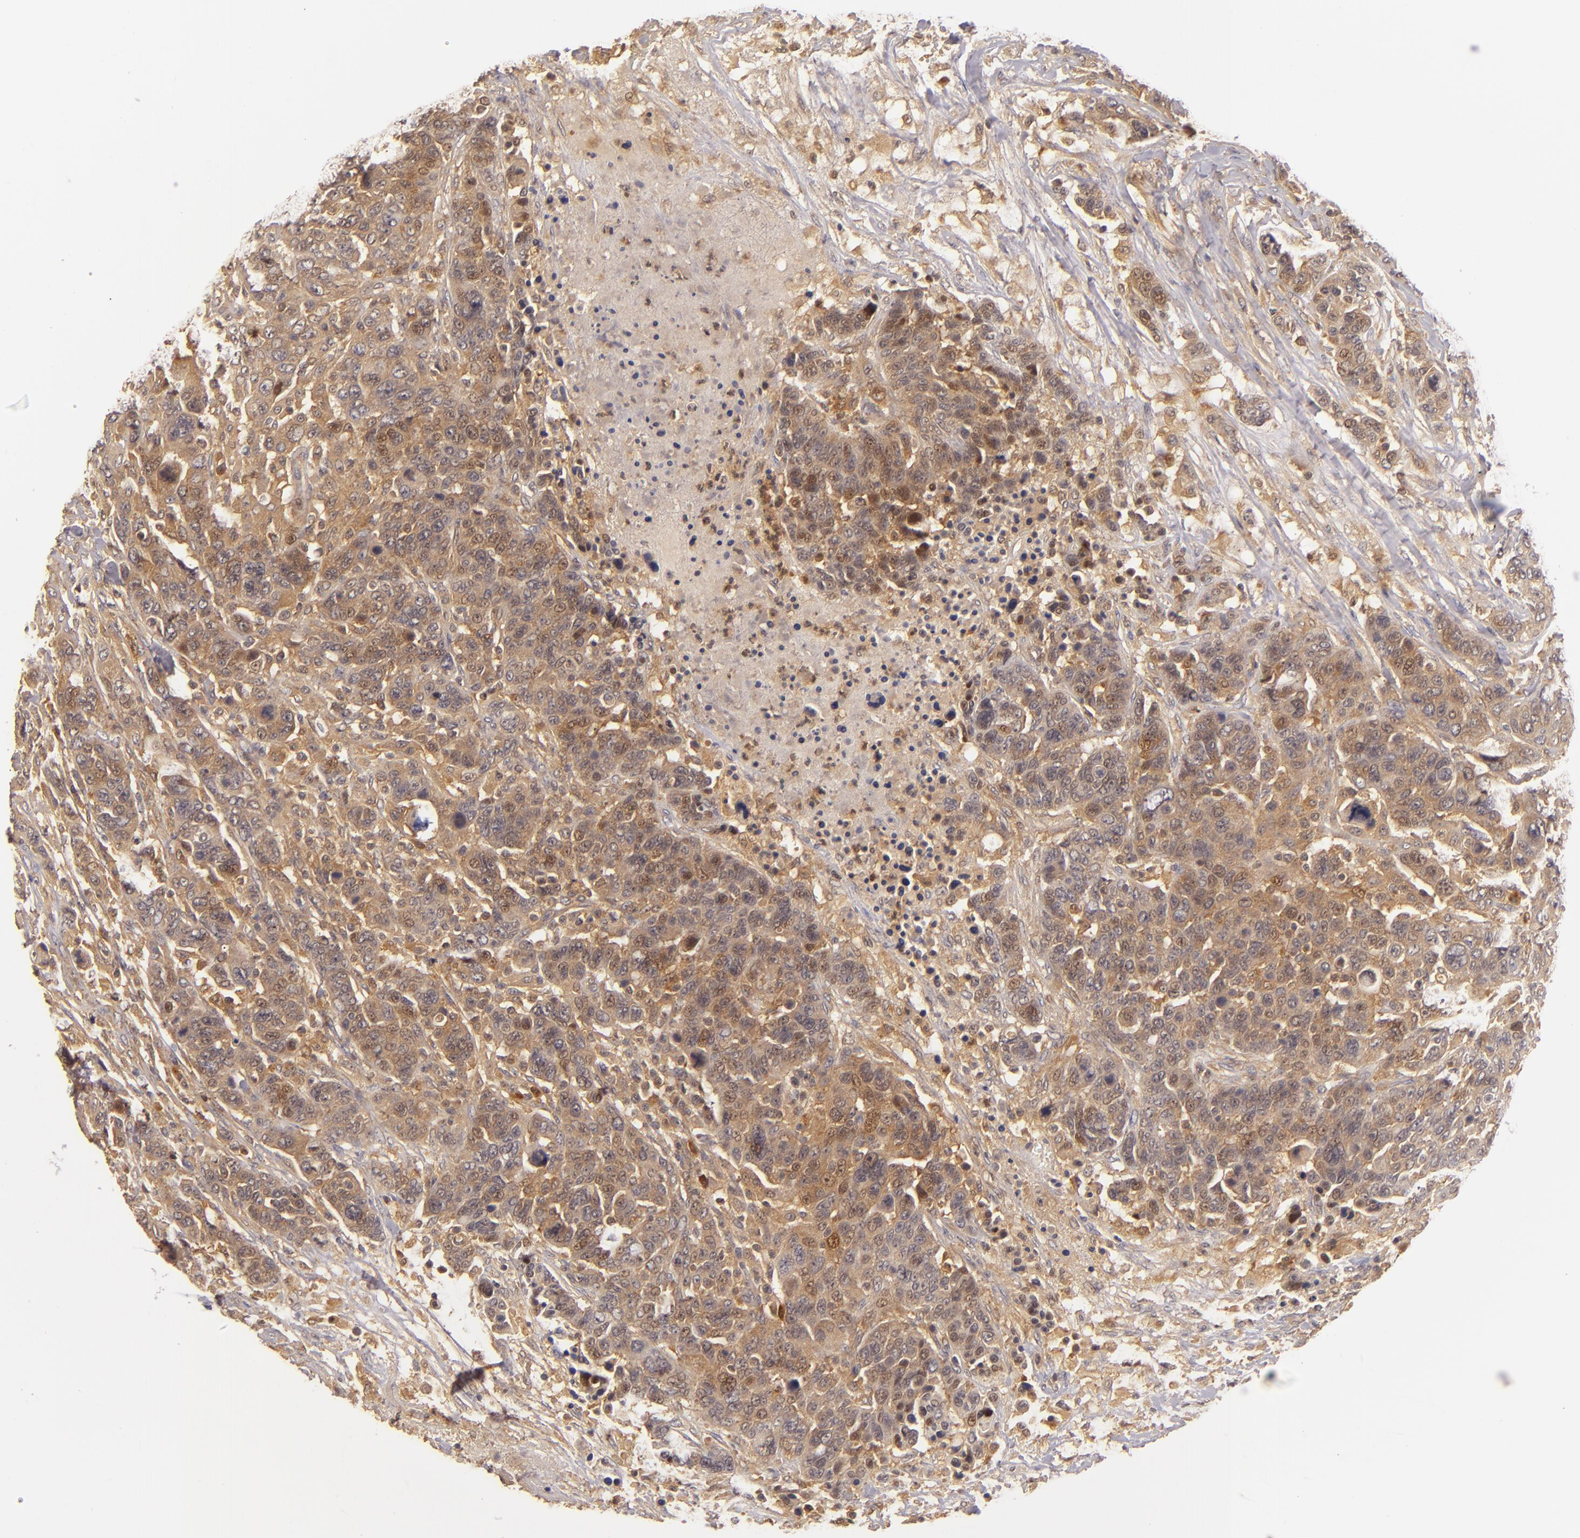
{"staining": {"intensity": "strong", "quantity": ">75%", "location": "cytoplasmic/membranous"}, "tissue": "breast cancer", "cell_type": "Tumor cells", "image_type": "cancer", "snomed": [{"axis": "morphology", "description": "Duct carcinoma"}, {"axis": "topography", "description": "Breast"}], "caption": "Brown immunohistochemical staining in breast cancer reveals strong cytoplasmic/membranous expression in about >75% of tumor cells.", "gene": "PRKCD", "patient": {"sex": "female", "age": 37}}